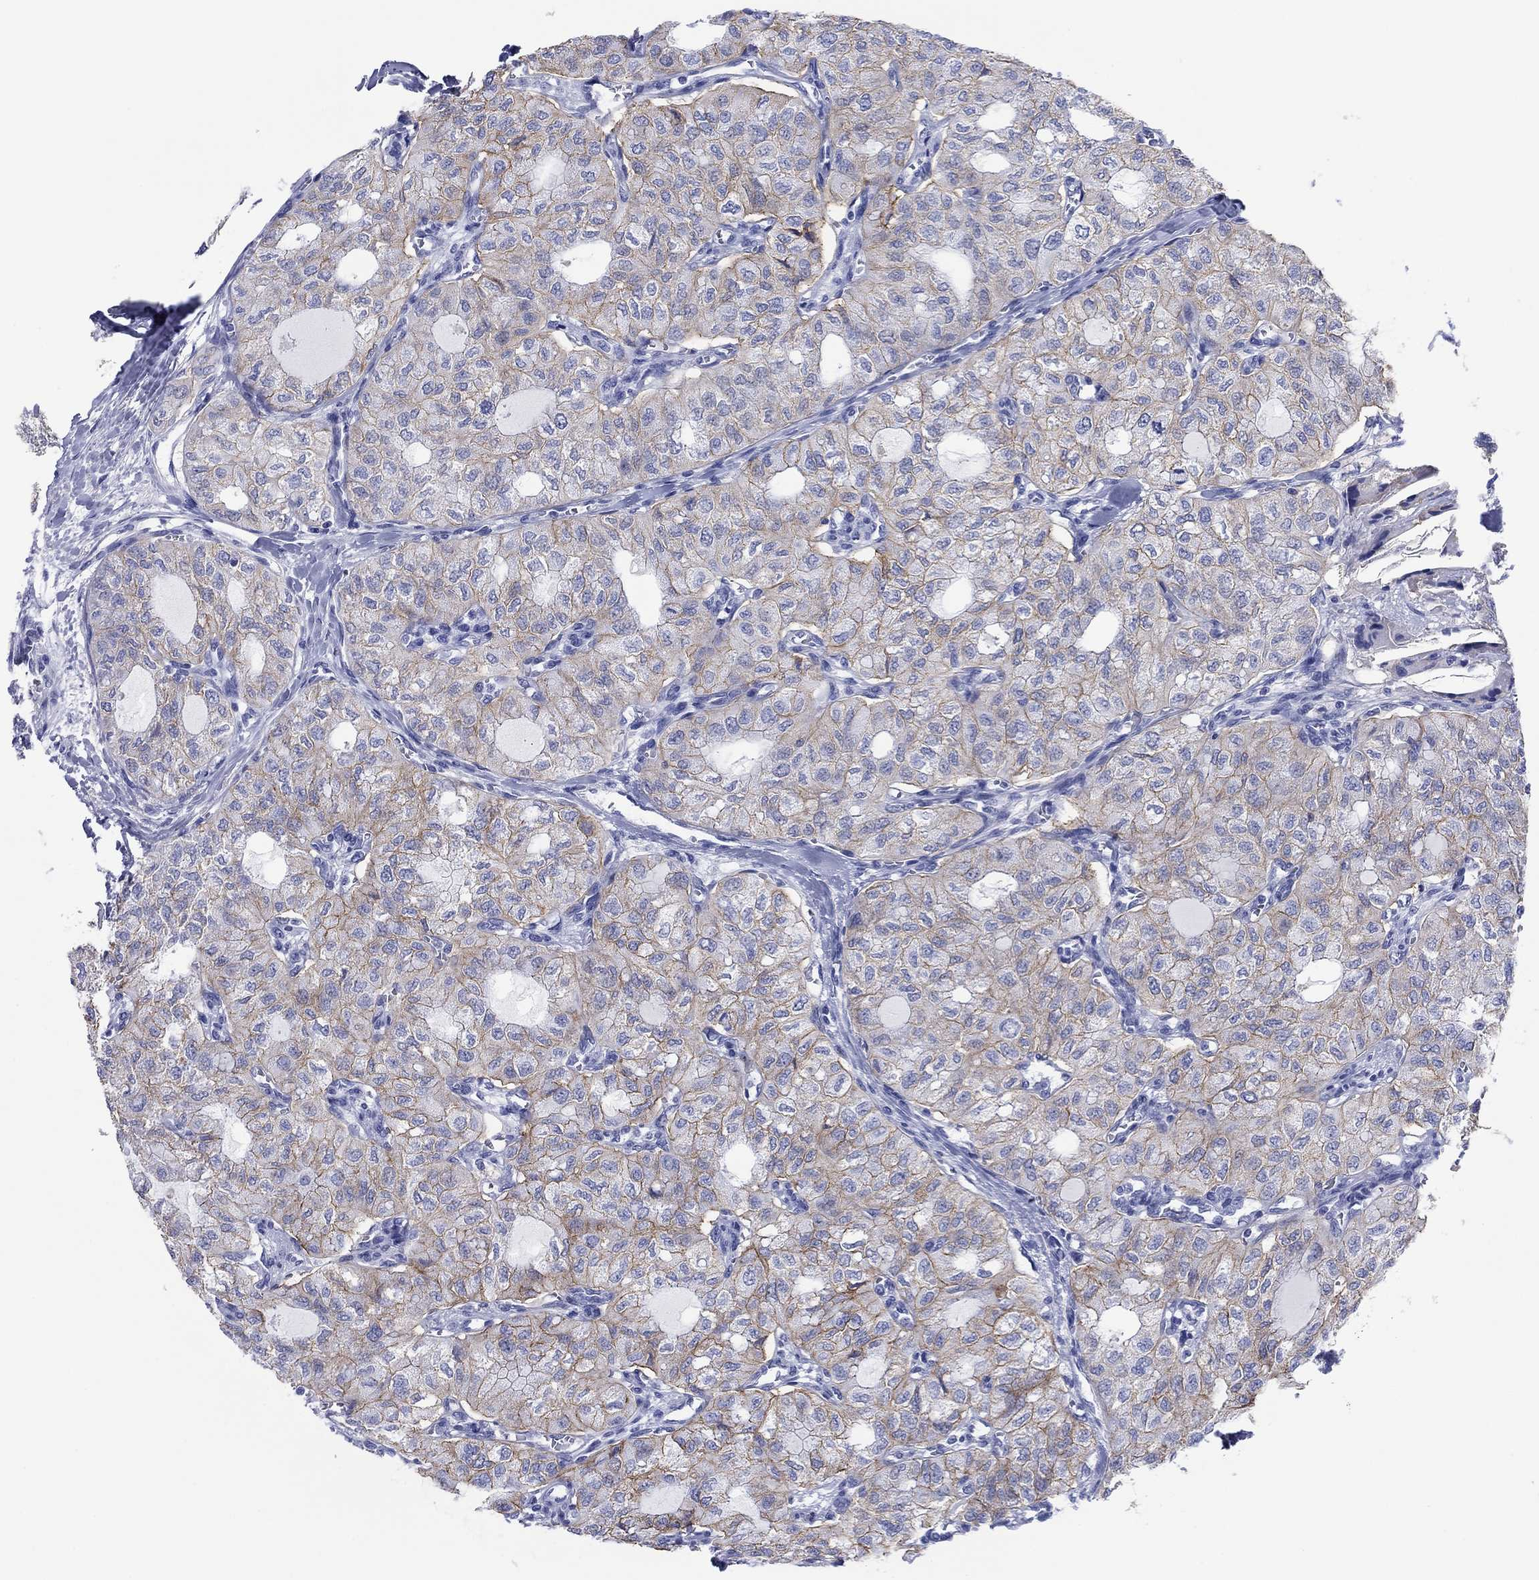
{"staining": {"intensity": "moderate", "quantity": ">75%", "location": "cytoplasmic/membranous"}, "tissue": "thyroid cancer", "cell_type": "Tumor cells", "image_type": "cancer", "snomed": [{"axis": "morphology", "description": "Follicular adenoma carcinoma, NOS"}, {"axis": "topography", "description": "Thyroid gland"}], "caption": "Immunohistochemistry (IHC) staining of thyroid cancer, which exhibits medium levels of moderate cytoplasmic/membranous expression in approximately >75% of tumor cells indicating moderate cytoplasmic/membranous protein positivity. The staining was performed using DAB (3,3'-diaminobenzidine) (brown) for protein detection and nuclei were counterstained in hematoxylin (blue).", "gene": "ATP1B1", "patient": {"sex": "male", "age": 75}}